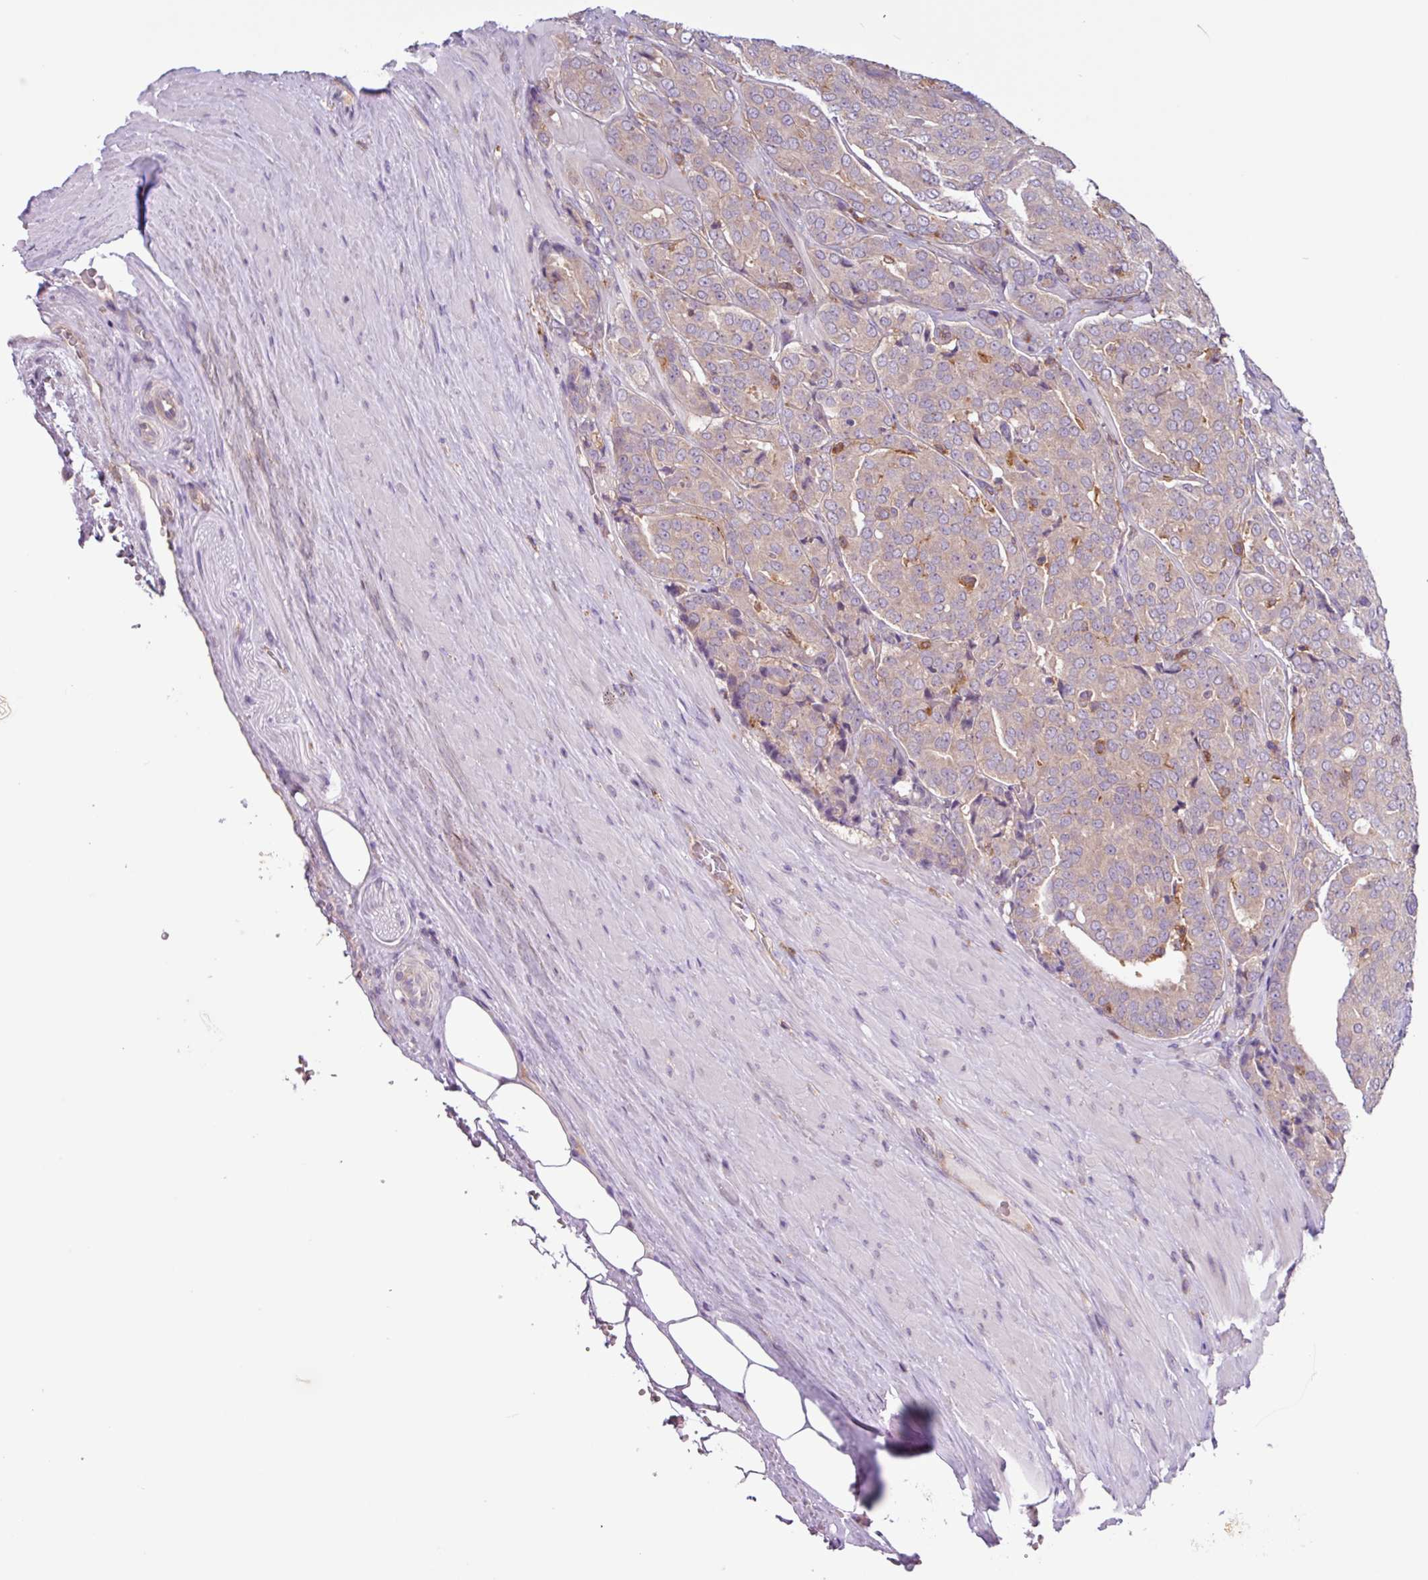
{"staining": {"intensity": "negative", "quantity": "none", "location": "none"}, "tissue": "prostate cancer", "cell_type": "Tumor cells", "image_type": "cancer", "snomed": [{"axis": "morphology", "description": "Adenocarcinoma, High grade"}, {"axis": "topography", "description": "Prostate"}], "caption": "Tumor cells show no significant protein staining in prostate cancer (adenocarcinoma (high-grade)).", "gene": "ACTR3", "patient": {"sex": "male", "age": 68}}